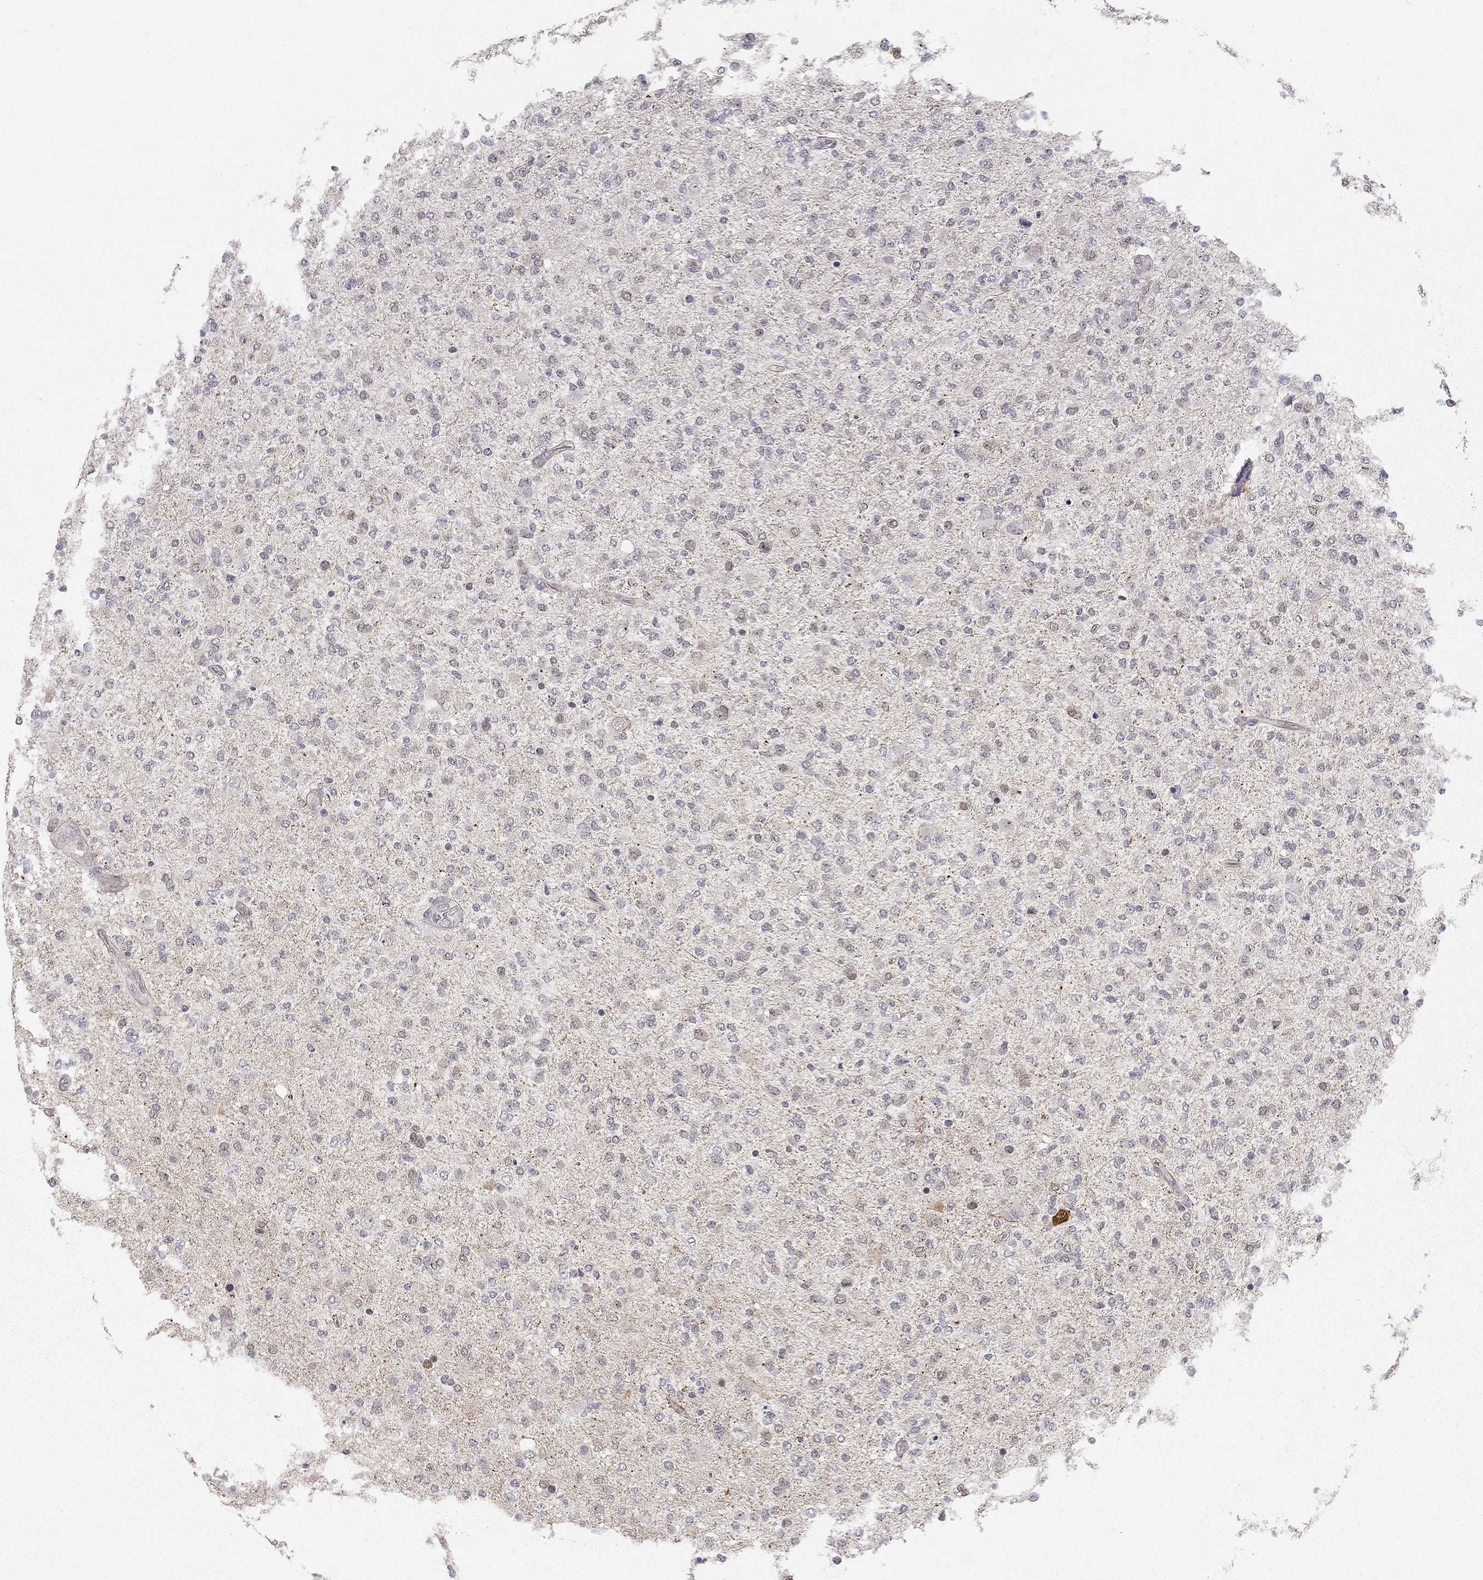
{"staining": {"intensity": "negative", "quantity": "none", "location": "none"}, "tissue": "glioma", "cell_type": "Tumor cells", "image_type": "cancer", "snomed": [{"axis": "morphology", "description": "Glioma, malignant, High grade"}, {"axis": "topography", "description": "Cerebral cortex"}], "caption": "DAB (3,3'-diaminobenzidine) immunohistochemical staining of human high-grade glioma (malignant) displays no significant staining in tumor cells. (Stains: DAB IHC with hematoxylin counter stain, Microscopy: brightfield microscopy at high magnification).", "gene": "STXBP6", "patient": {"sex": "male", "age": 70}}